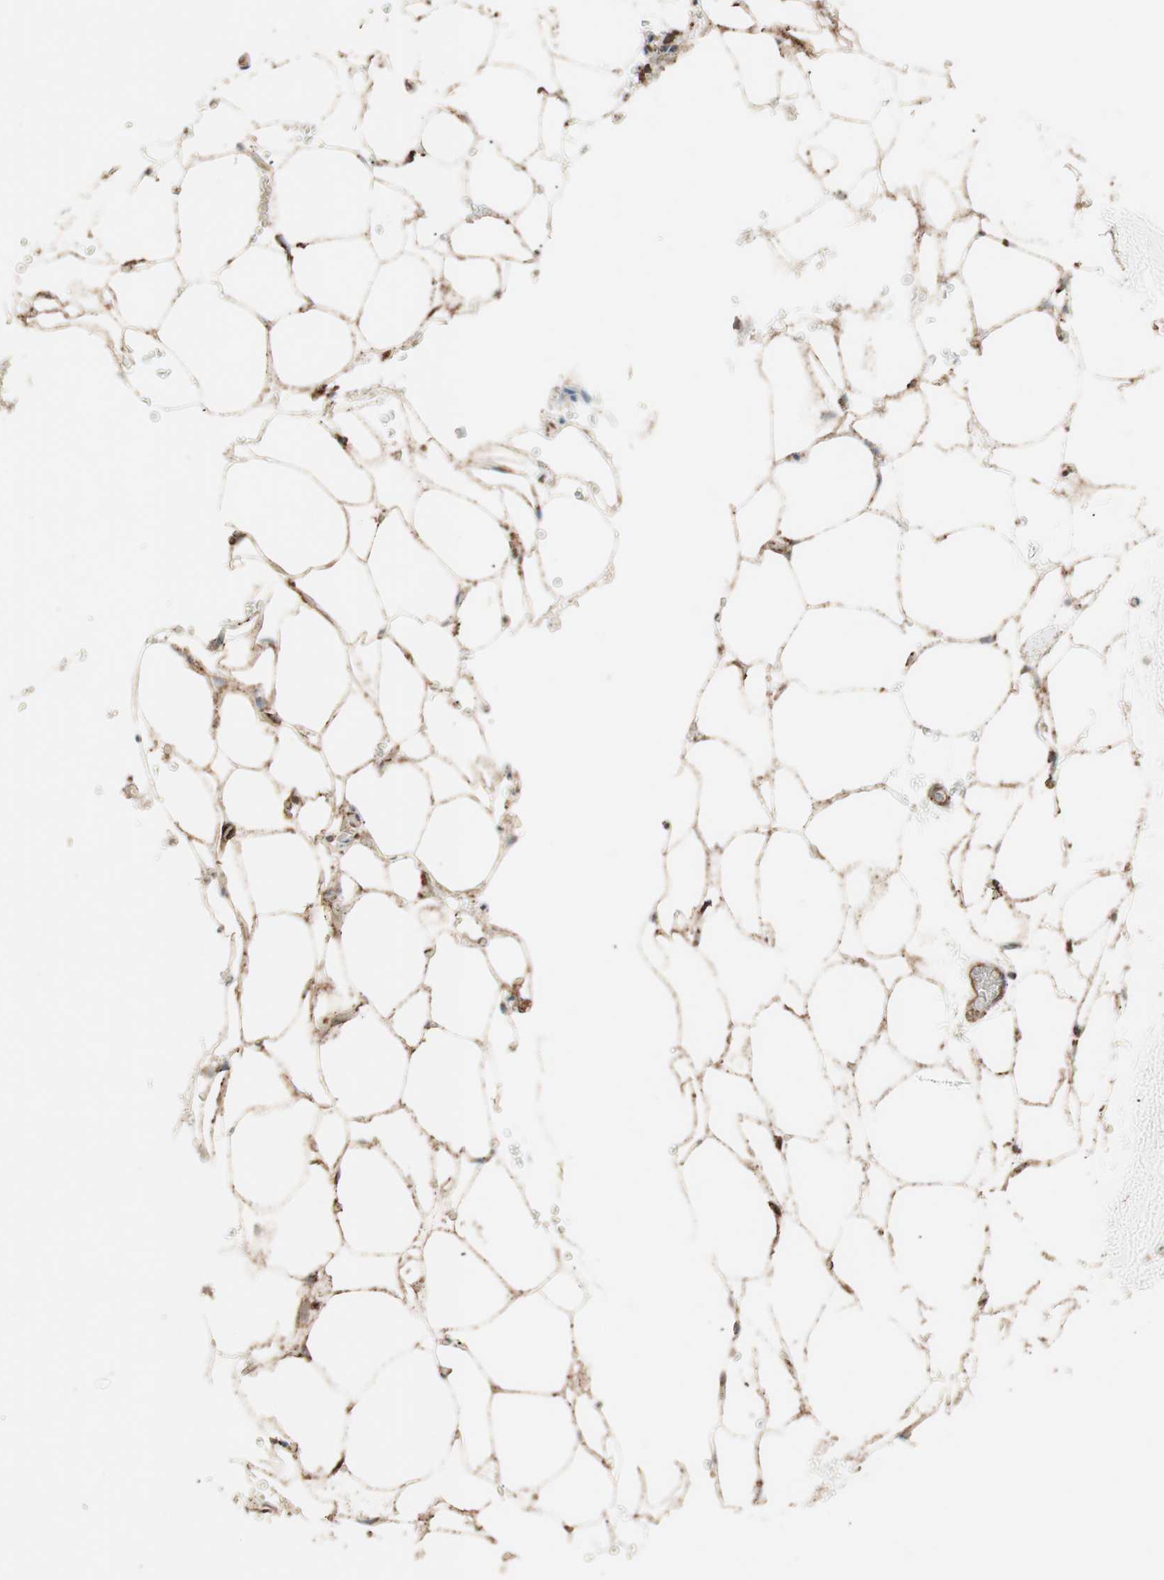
{"staining": {"intensity": "moderate", "quantity": ">75%", "location": "cytoplasmic/membranous"}, "tissue": "breast", "cell_type": "Adipocytes", "image_type": "normal", "snomed": [{"axis": "morphology", "description": "Normal tissue, NOS"}, {"axis": "topography", "description": "Breast"}], "caption": "Immunohistochemical staining of normal human breast displays >75% levels of moderate cytoplasmic/membranous protein expression in about >75% of adipocytes.", "gene": "VEGFA", "patient": {"sex": "female", "age": 75}}